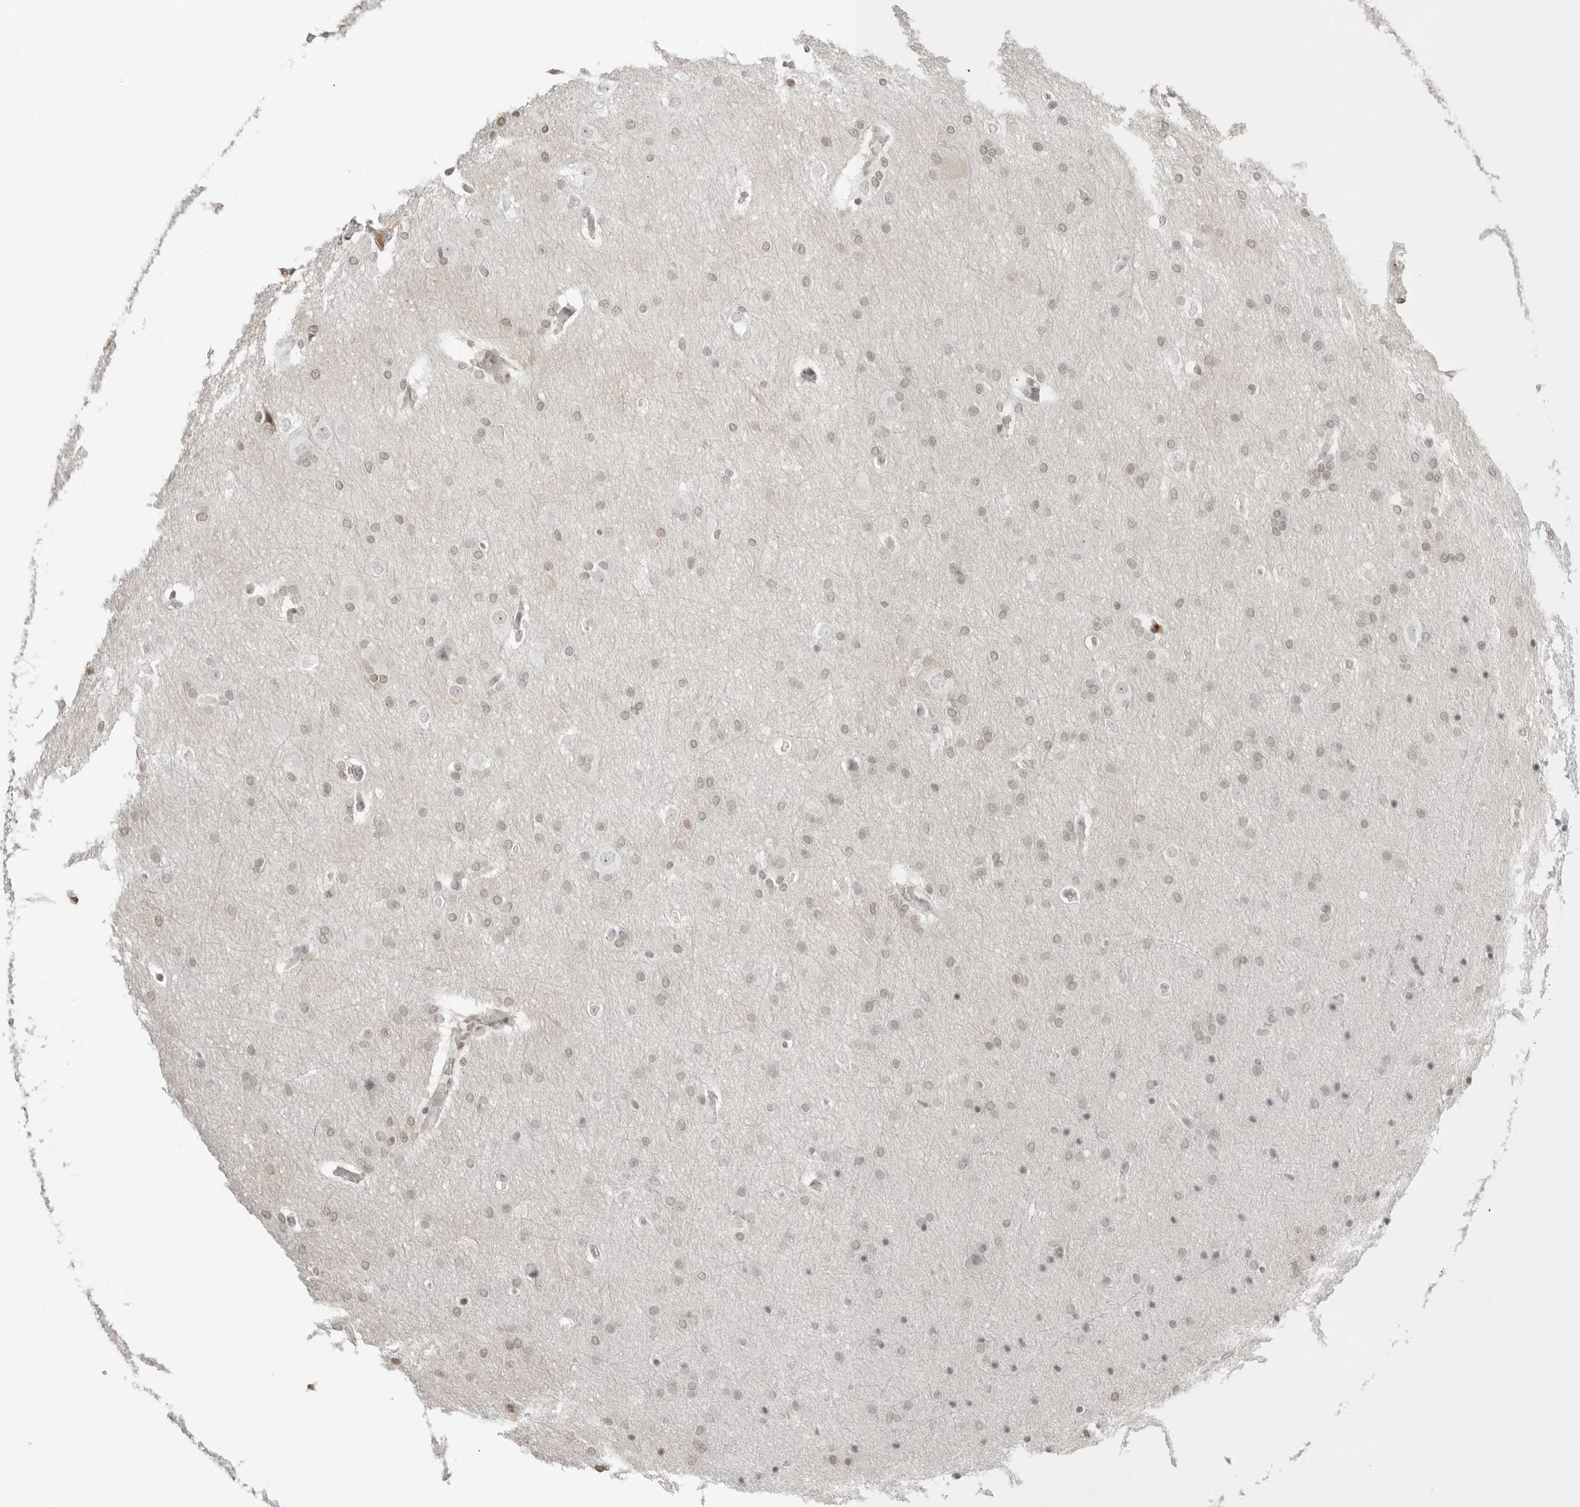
{"staining": {"intensity": "weak", "quantity": "25%-75%", "location": "nuclear"}, "tissue": "glioma", "cell_type": "Tumor cells", "image_type": "cancer", "snomed": [{"axis": "morphology", "description": "Glioma, malignant, Low grade"}, {"axis": "topography", "description": "Brain"}], "caption": "Immunohistochemical staining of glioma exhibits low levels of weak nuclear expression in approximately 25%-75% of tumor cells. The protein is stained brown, and the nuclei are stained in blue (DAB (3,3'-diaminobenzidine) IHC with brightfield microscopy, high magnification).", "gene": "RNF146", "patient": {"sex": "female", "age": 37}}